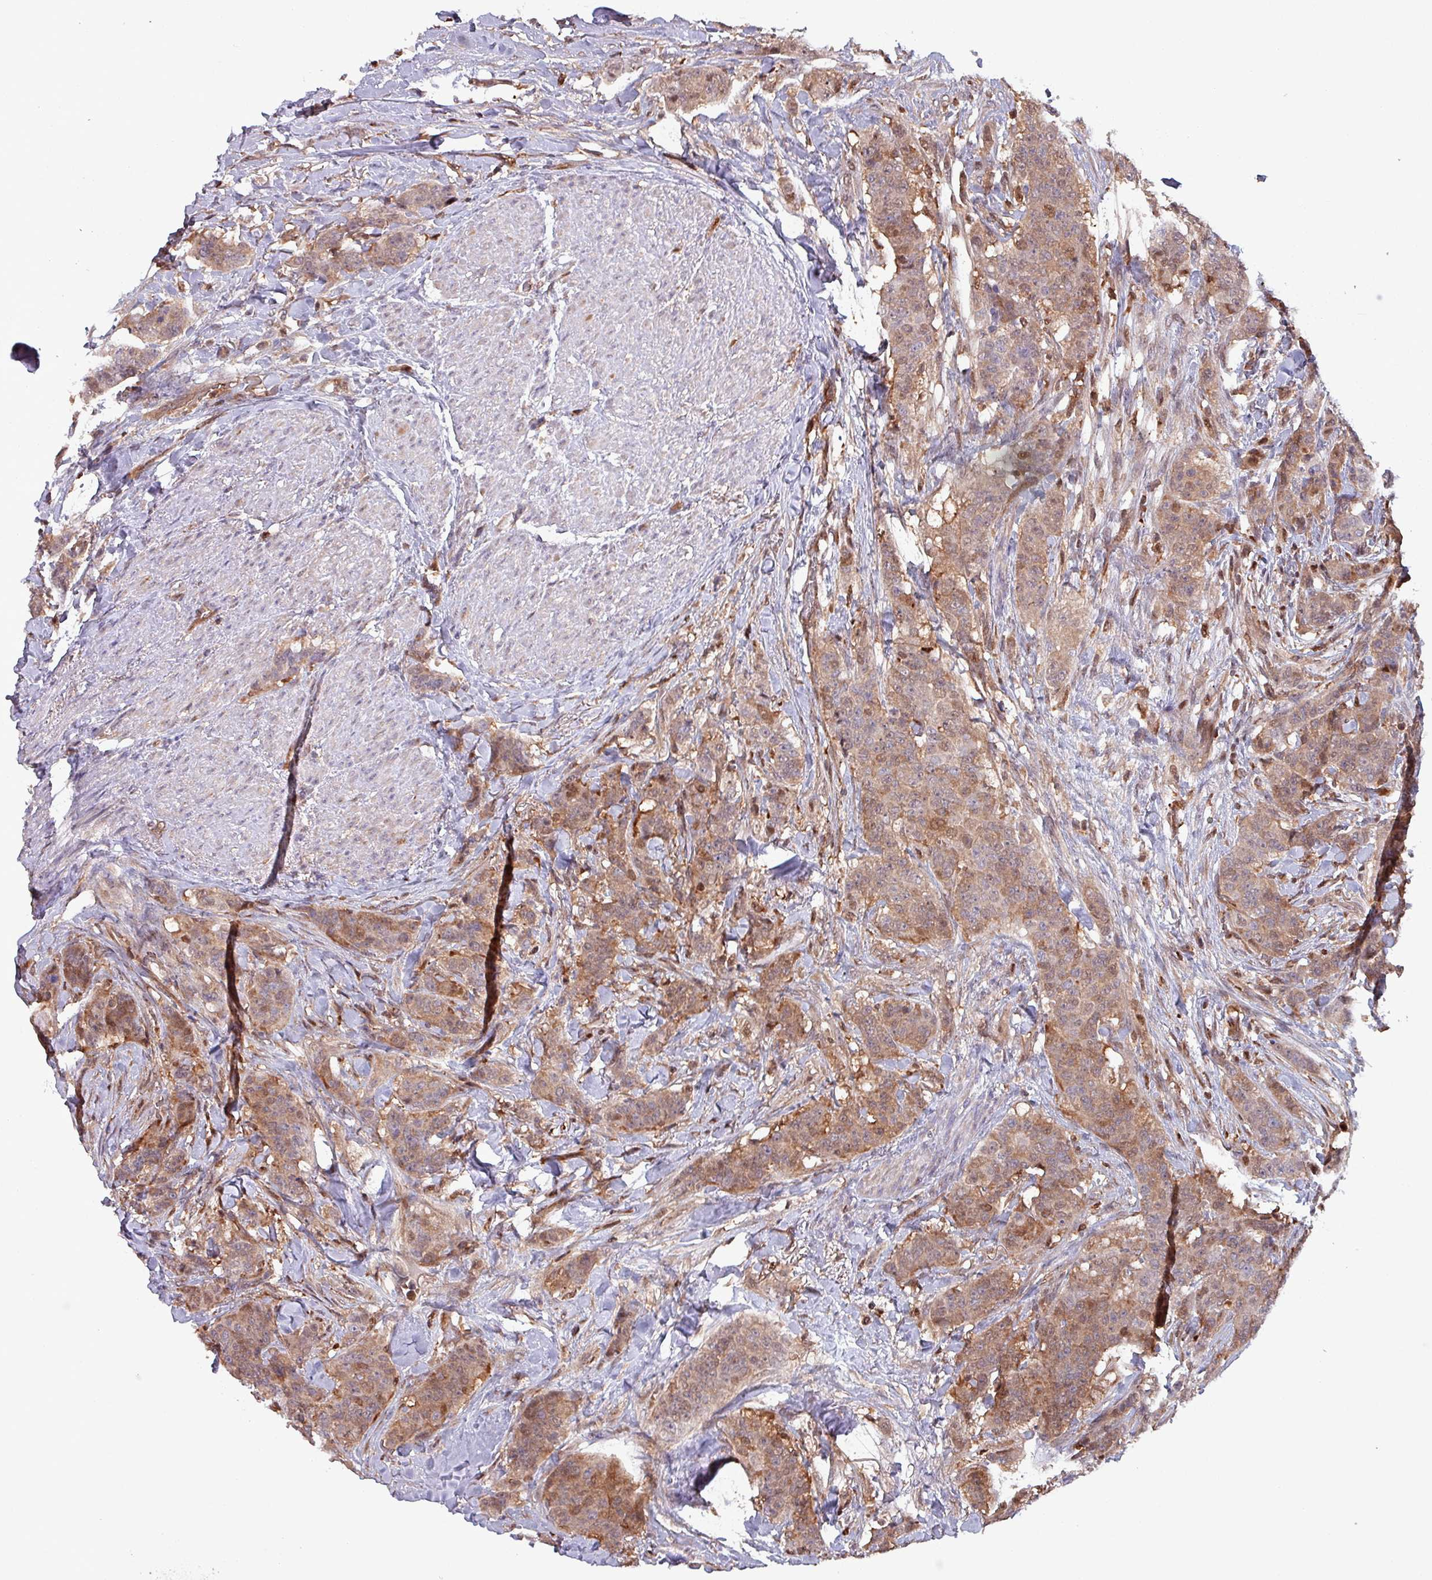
{"staining": {"intensity": "moderate", "quantity": ">75%", "location": "cytoplasmic/membranous"}, "tissue": "breast cancer", "cell_type": "Tumor cells", "image_type": "cancer", "snomed": [{"axis": "morphology", "description": "Duct carcinoma"}, {"axis": "topography", "description": "Breast"}], "caption": "The photomicrograph displays a brown stain indicating the presence of a protein in the cytoplasmic/membranous of tumor cells in breast cancer. Nuclei are stained in blue.", "gene": "PSMB8", "patient": {"sex": "female", "age": 40}}